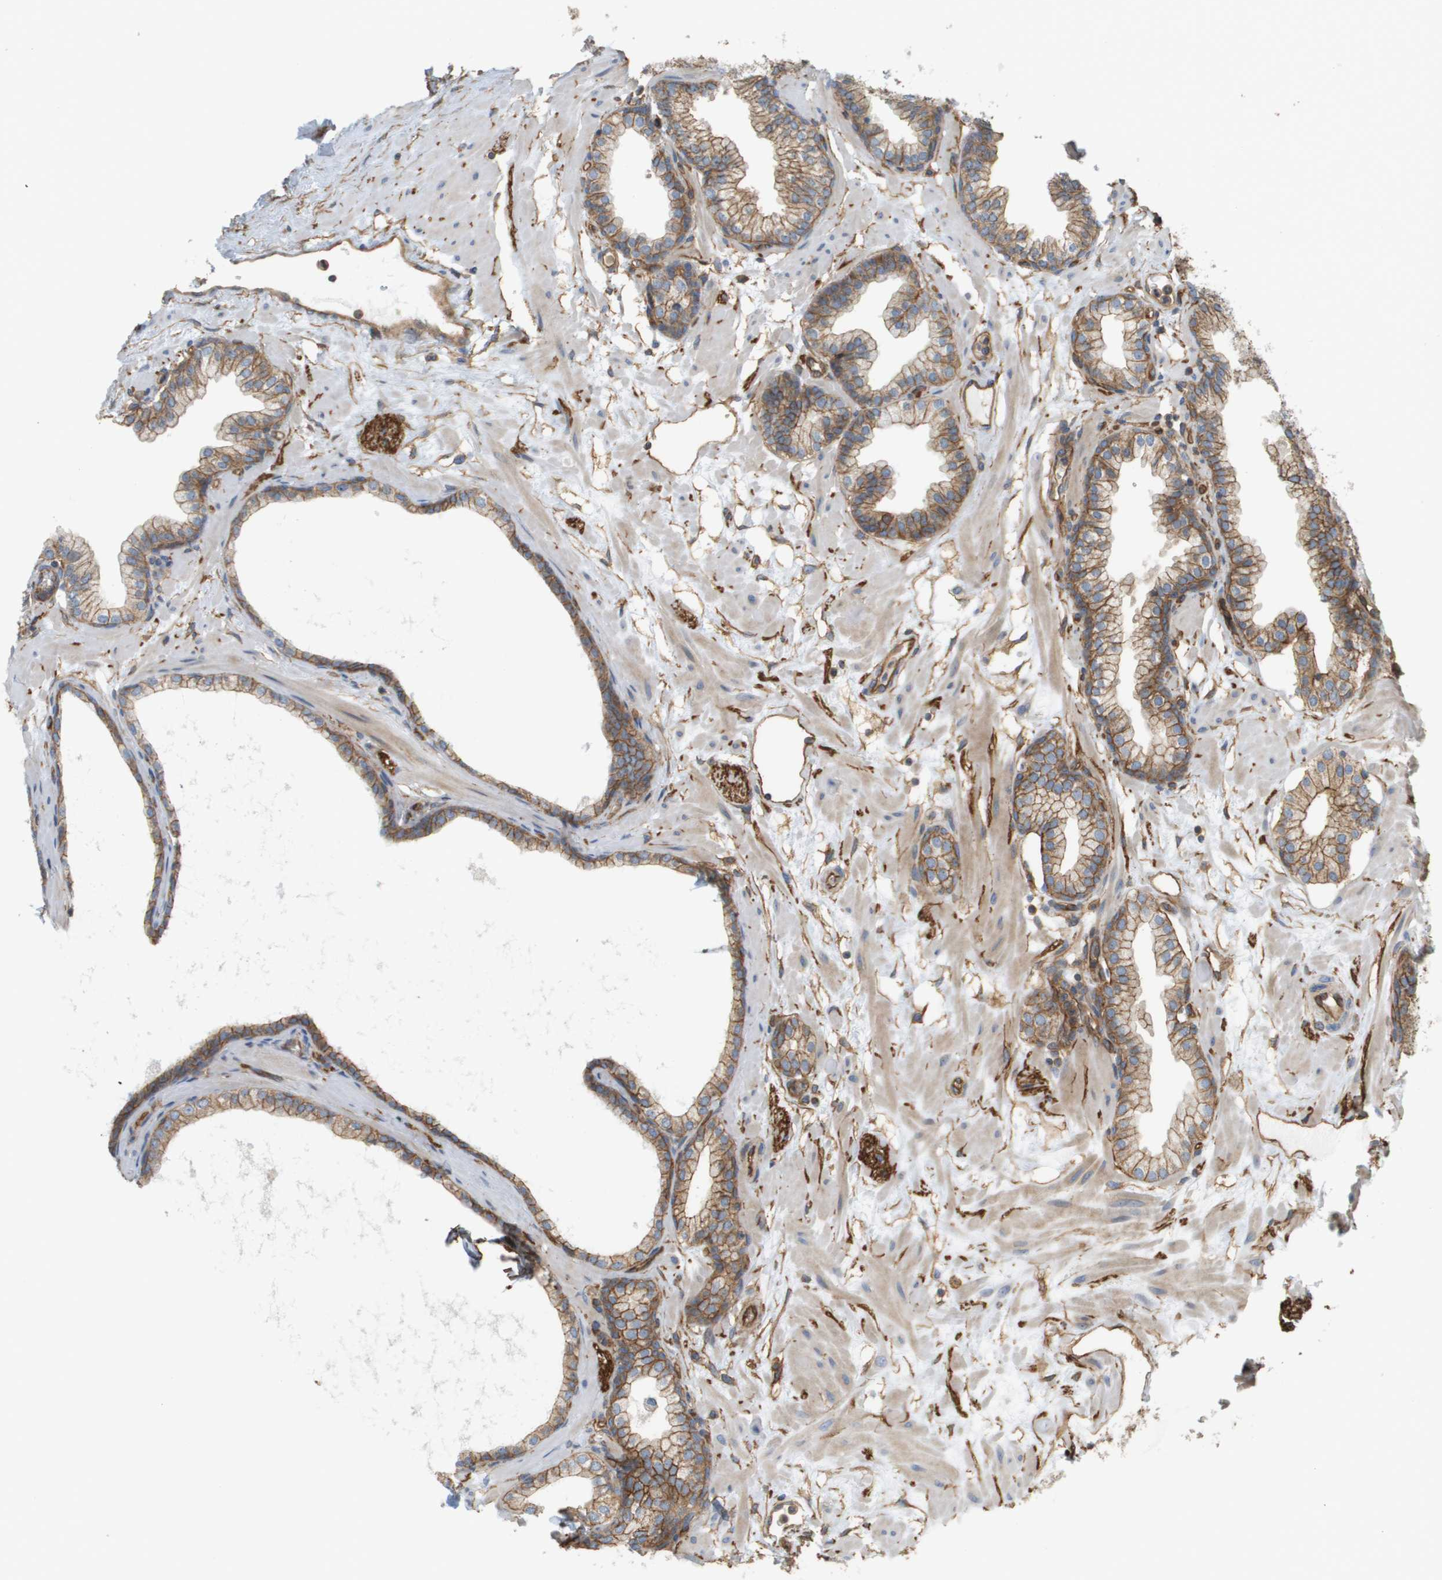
{"staining": {"intensity": "moderate", "quantity": ">75%", "location": "cytoplasmic/membranous"}, "tissue": "prostate", "cell_type": "Glandular cells", "image_type": "normal", "snomed": [{"axis": "morphology", "description": "Normal tissue, NOS"}, {"axis": "morphology", "description": "Urothelial carcinoma, Low grade"}, {"axis": "topography", "description": "Urinary bladder"}, {"axis": "topography", "description": "Prostate"}], "caption": "The image reveals immunohistochemical staining of unremarkable prostate. There is moderate cytoplasmic/membranous expression is seen in about >75% of glandular cells. (DAB = brown stain, brightfield microscopy at high magnification).", "gene": "SGMS2", "patient": {"sex": "male", "age": 60}}